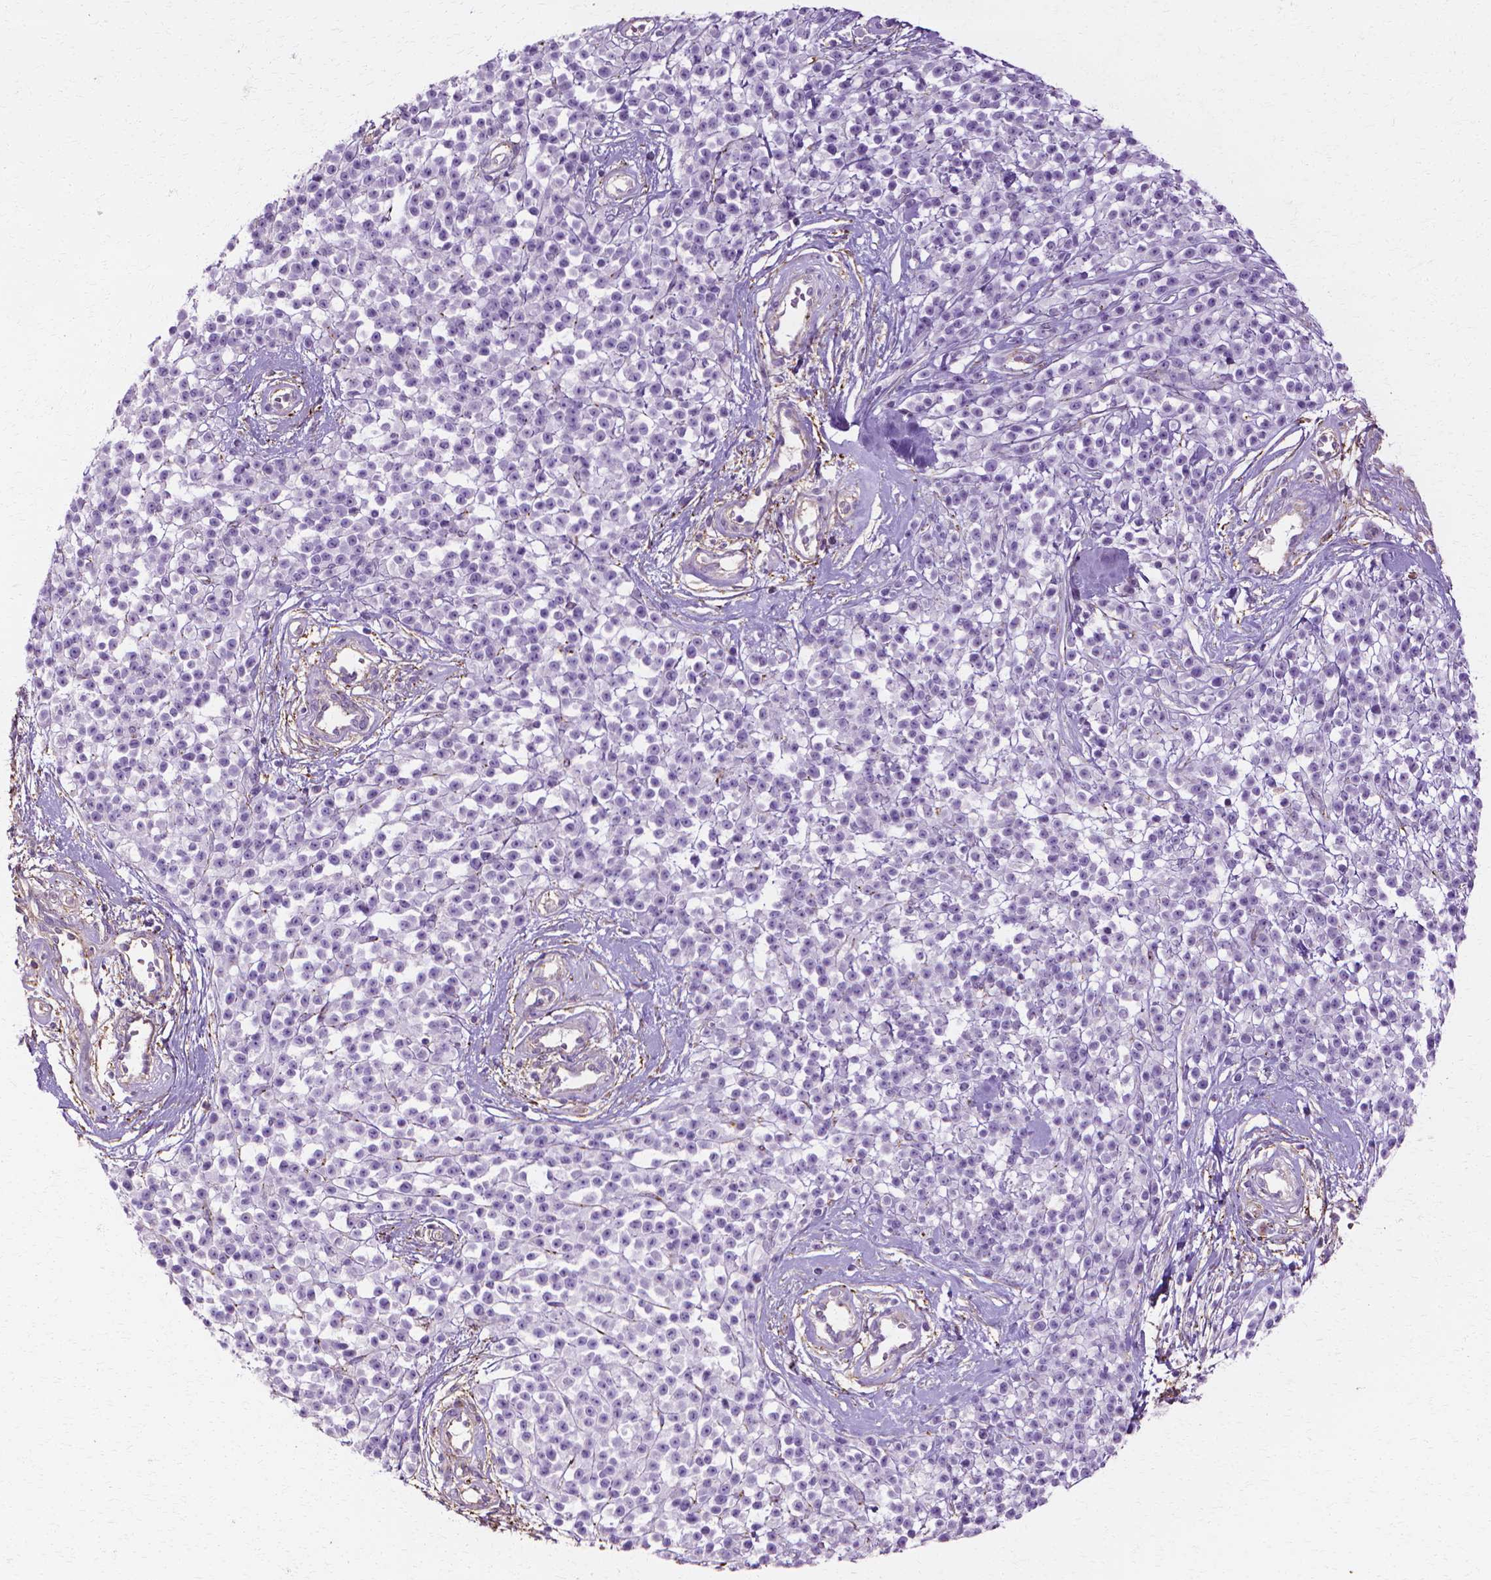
{"staining": {"intensity": "negative", "quantity": "none", "location": "none"}, "tissue": "melanoma", "cell_type": "Tumor cells", "image_type": "cancer", "snomed": [{"axis": "morphology", "description": "Malignant melanoma, NOS"}, {"axis": "topography", "description": "Skin"}, {"axis": "topography", "description": "Skin of trunk"}], "caption": "Immunohistochemistry of melanoma shows no staining in tumor cells.", "gene": "CFAP157", "patient": {"sex": "male", "age": 74}}